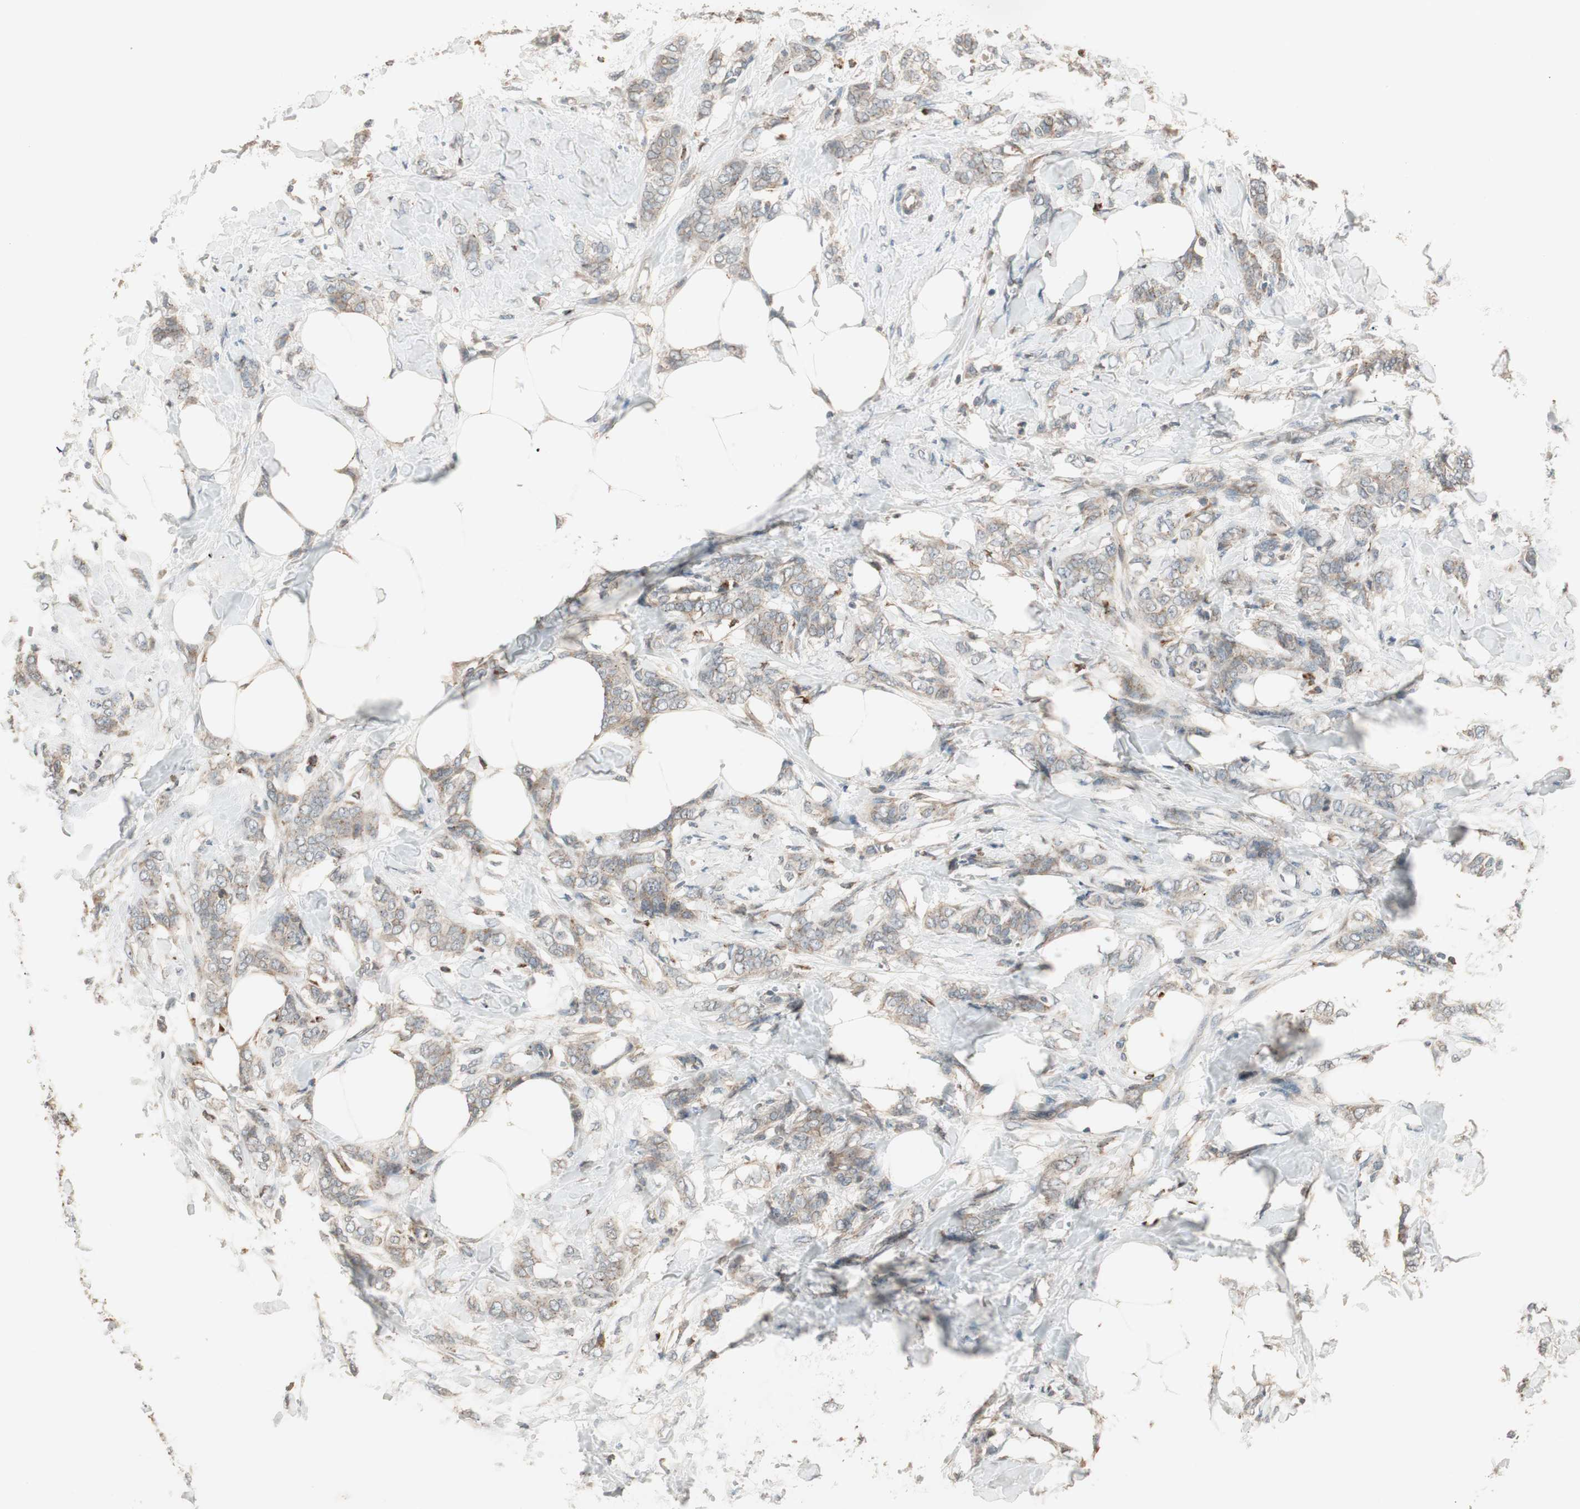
{"staining": {"intensity": "weak", "quantity": "<25%", "location": "cytoplasmic/membranous"}, "tissue": "breast cancer", "cell_type": "Tumor cells", "image_type": "cancer", "snomed": [{"axis": "morphology", "description": "Lobular carcinoma, in situ"}, {"axis": "morphology", "description": "Lobular carcinoma"}, {"axis": "topography", "description": "Breast"}], "caption": "Photomicrograph shows no significant protein staining in tumor cells of breast cancer (lobular carcinoma).", "gene": "SFRP1", "patient": {"sex": "female", "age": 41}}